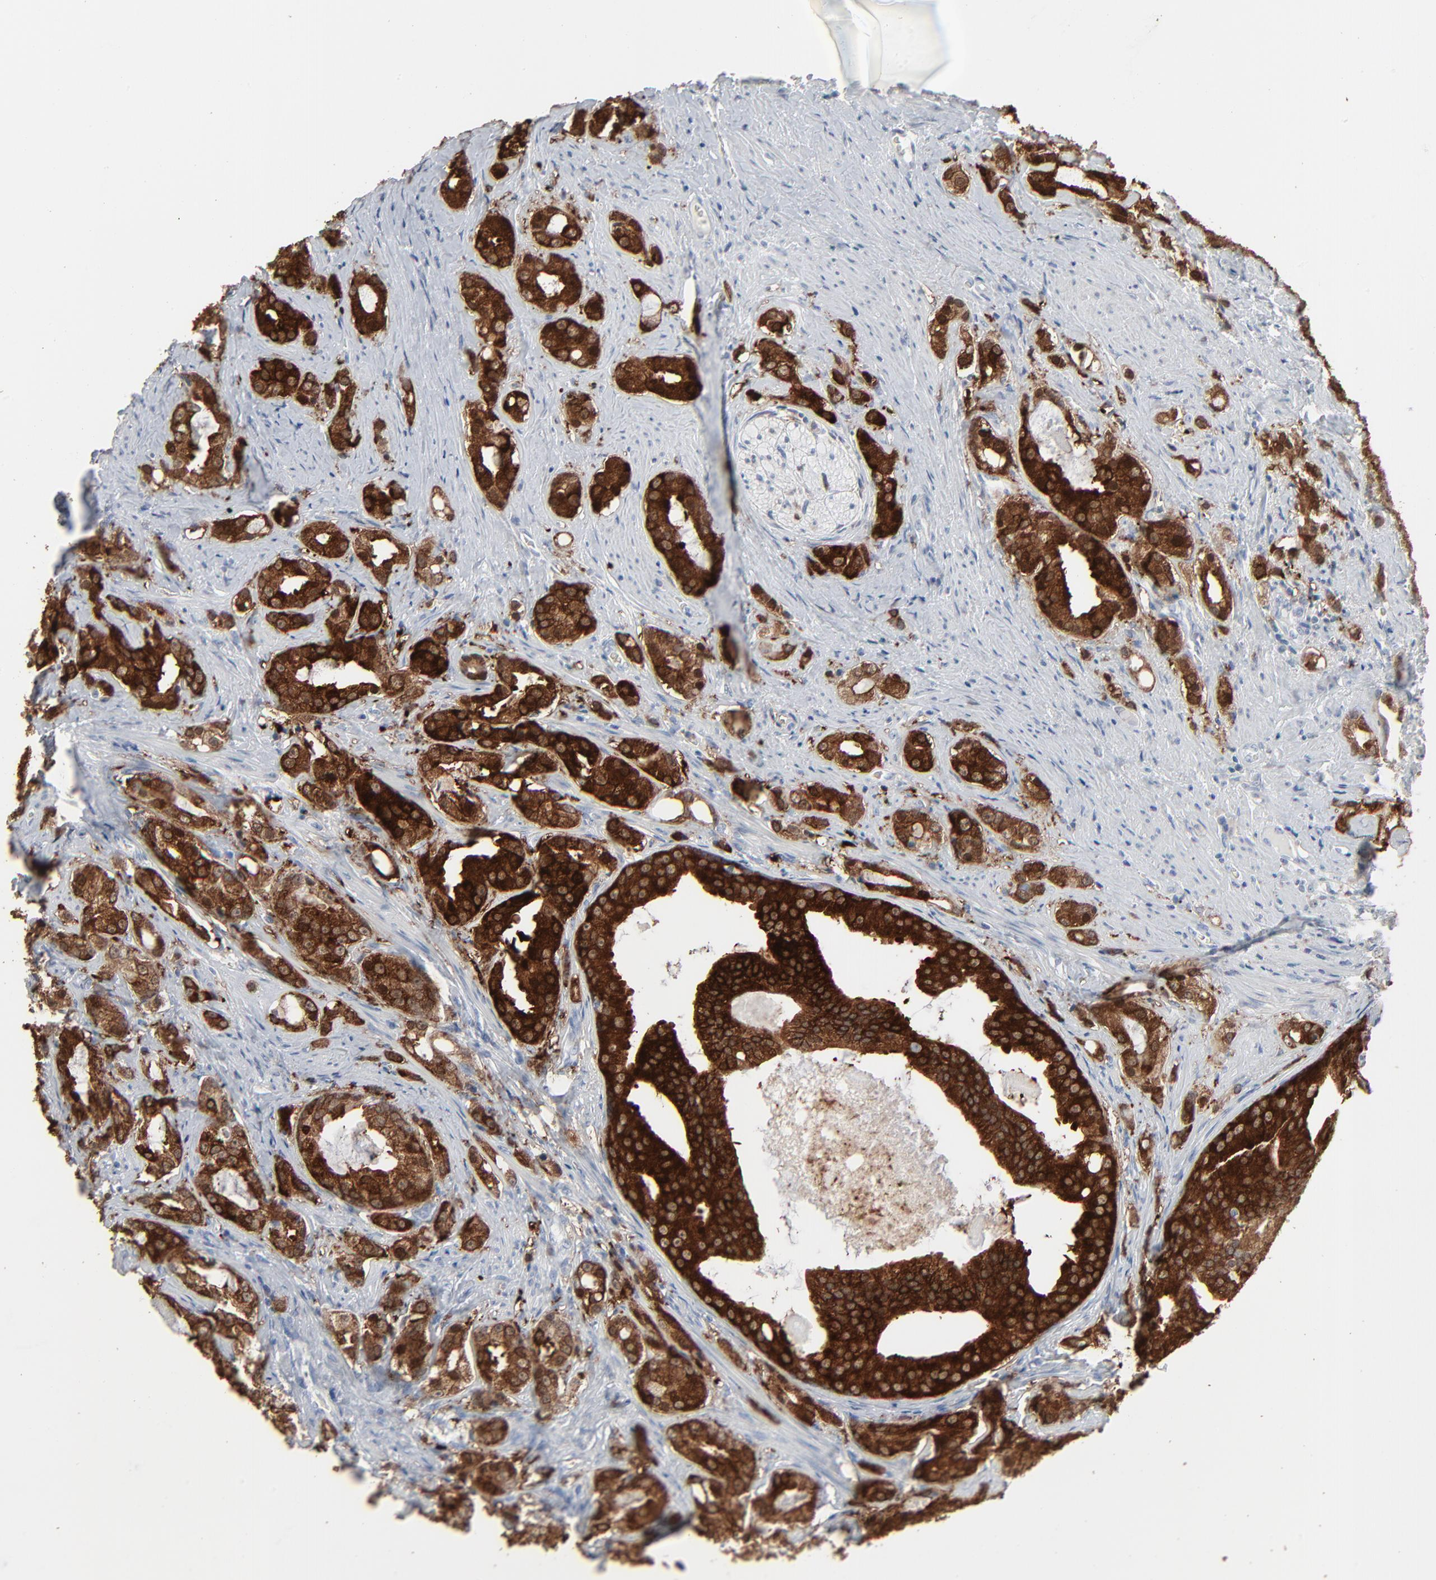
{"staining": {"intensity": "strong", "quantity": ">75%", "location": "cytoplasmic/membranous"}, "tissue": "prostate cancer", "cell_type": "Tumor cells", "image_type": "cancer", "snomed": [{"axis": "morphology", "description": "Adenocarcinoma, High grade"}, {"axis": "topography", "description": "Prostate"}], "caption": "Tumor cells display high levels of strong cytoplasmic/membranous expression in about >75% of cells in high-grade adenocarcinoma (prostate).", "gene": "PHGDH", "patient": {"sex": "male", "age": 68}}